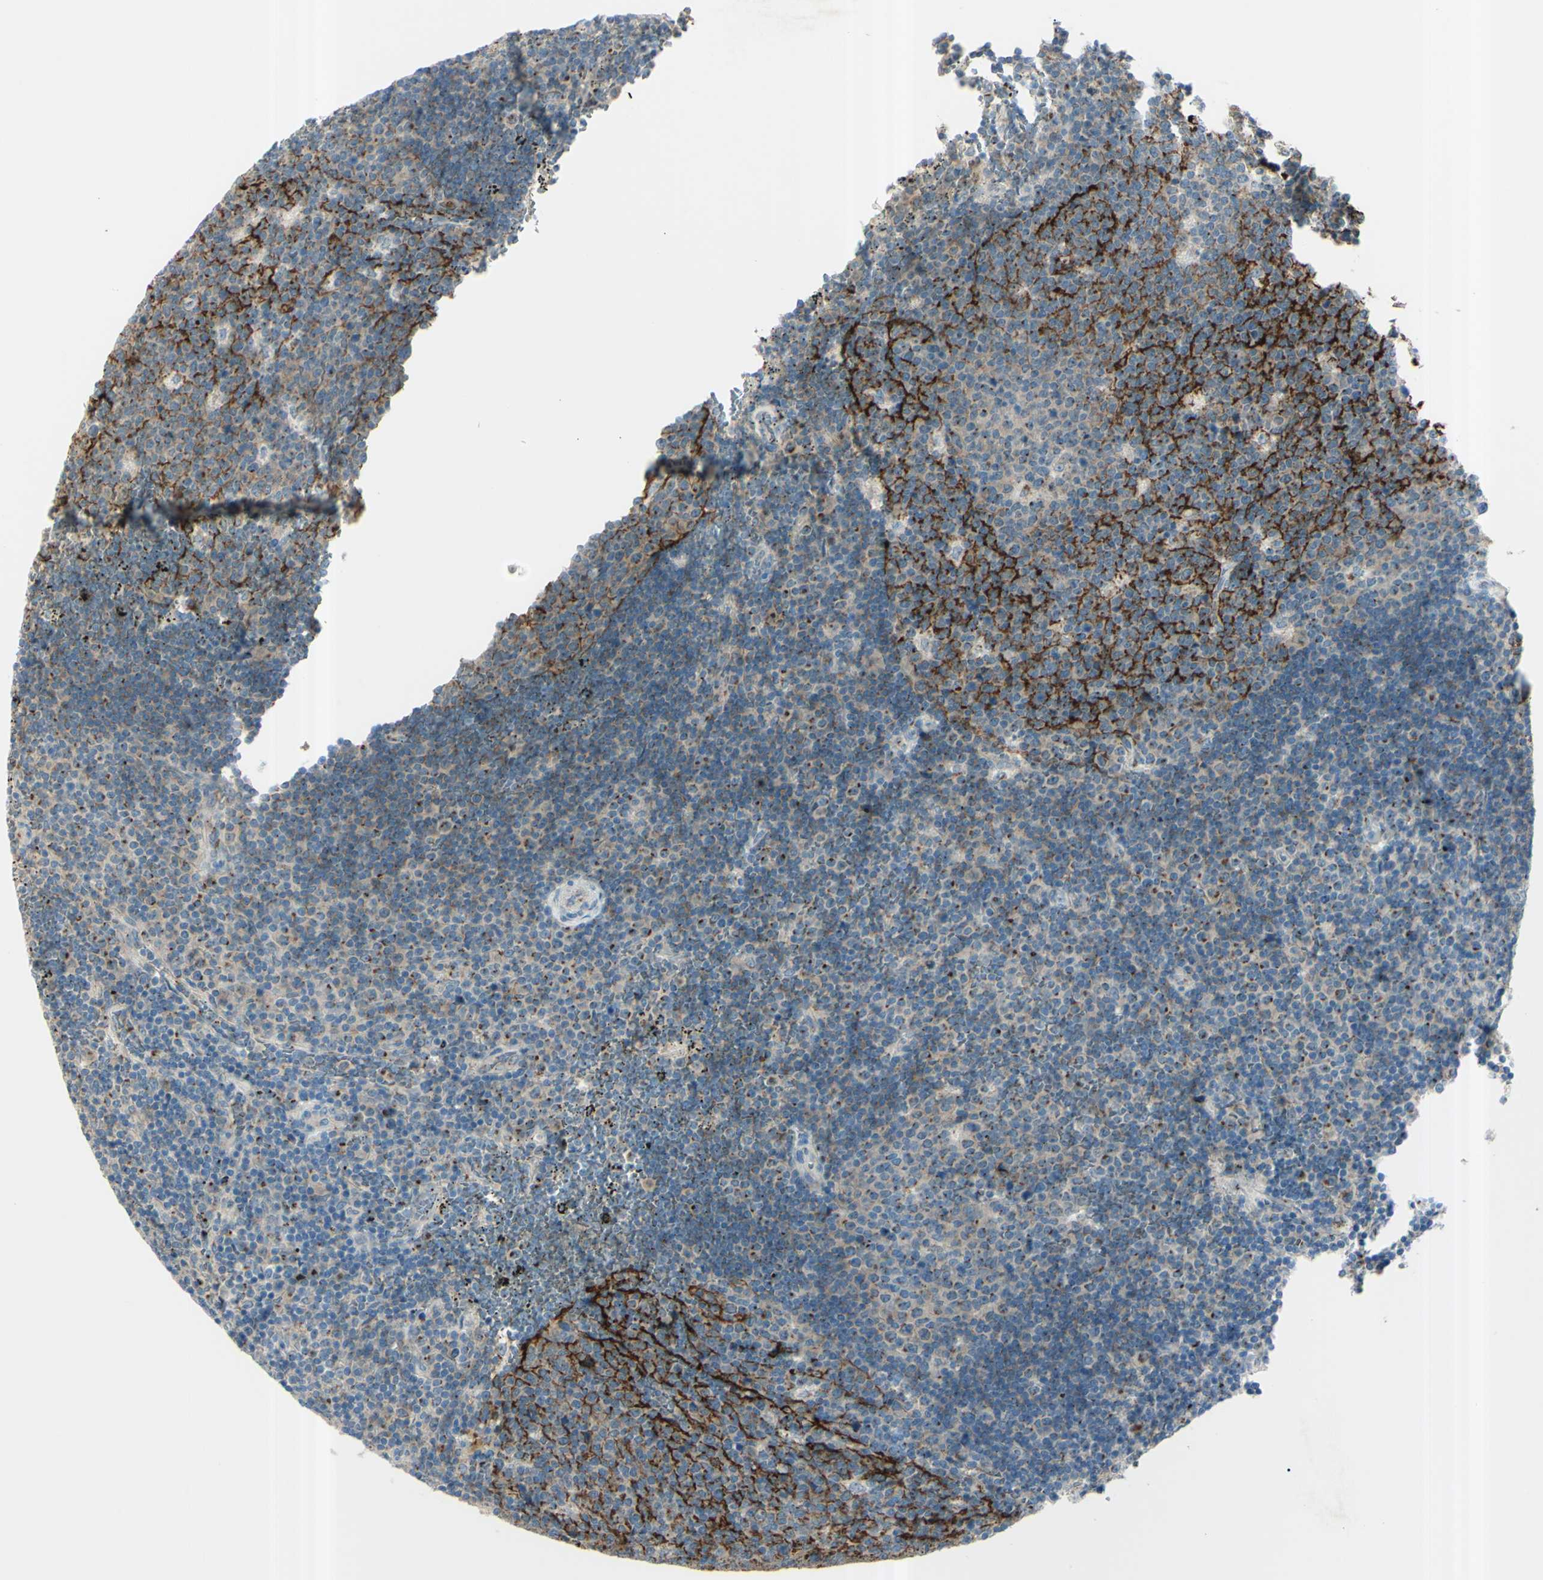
{"staining": {"intensity": "strong", "quantity": ">75%", "location": "cytoplasmic/membranous"}, "tissue": "lymph node", "cell_type": "Germinal center cells", "image_type": "normal", "snomed": [{"axis": "morphology", "description": "Normal tissue, NOS"}, {"axis": "topography", "description": "Lymph node"}, {"axis": "topography", "description": "Salivary gland"}], "caption": "Germinal center cells exhibit high levels of strong cytoplasmic/membranous positivity in about >75% of cells in unremarkable human lymph node. The protein of interest is shown in brown color, while the nuclei are stained blue.", "gene": "B4GALT1", "patient": {"sex": "male", "age": 8}}